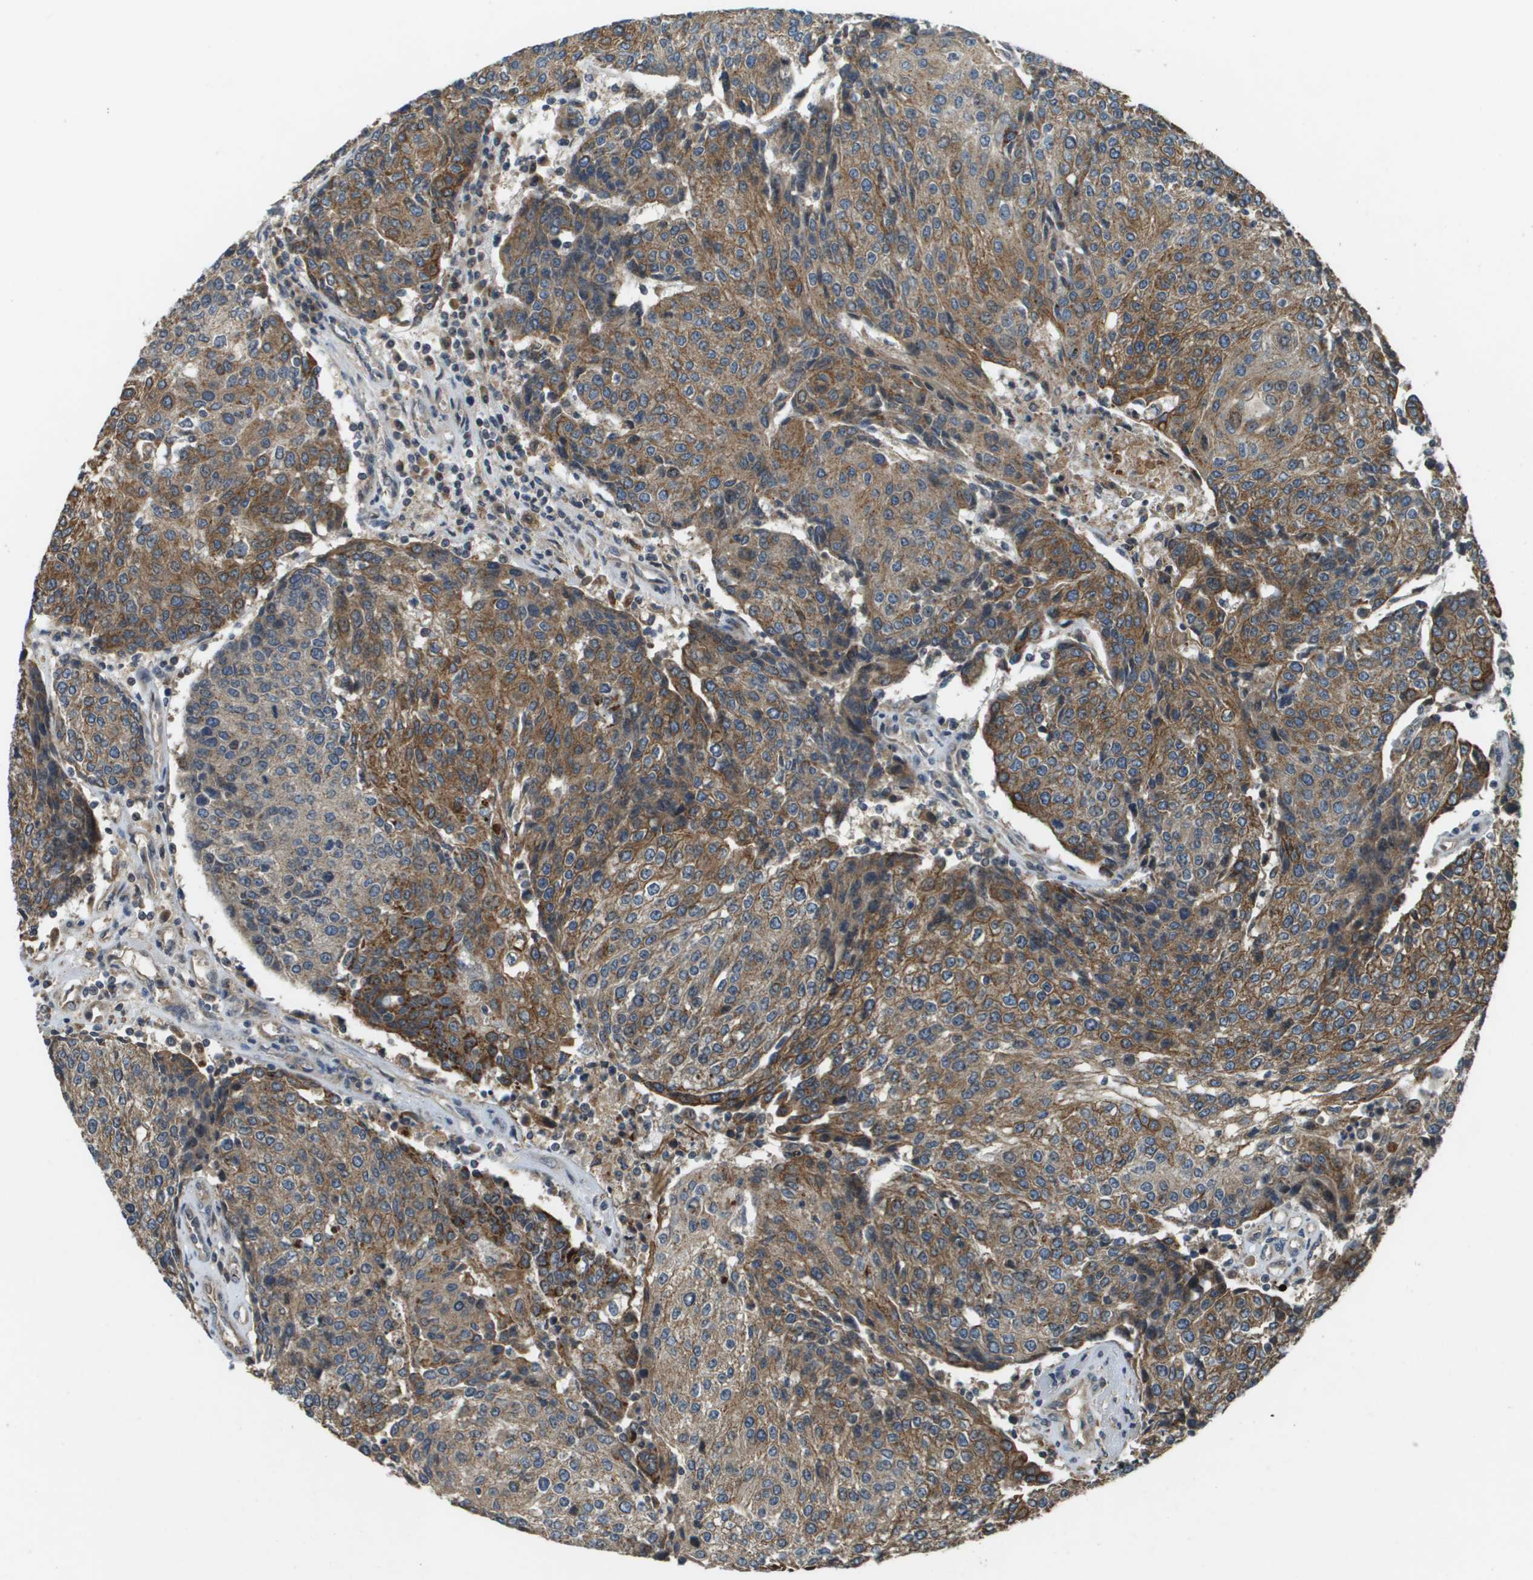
{"staining": {"intensity": "moderate", "quantity": ">75%", "location": "cytoplasmic/membranous"}, "tissue": "urothelial cancer", "cell_type": "Tumor cells", "image_type": "cancer", "snomed": [{"axis": "morphology", "description": "Urothelial carcinoma, High grade"}, {"axis": "topography", "description": "Urinary bladder"}], "caption": "Immunohistochemistry (IHC) micrograph of urothelial carcinoma (high-grade) stained for a protein (brown), which demonstrates medium levels of moderate cytoplasmic/membranous positivity in about >75% of tumor cells.", "gene": "CDKN2C", "patient": {"sex": "female", "age": 85}}